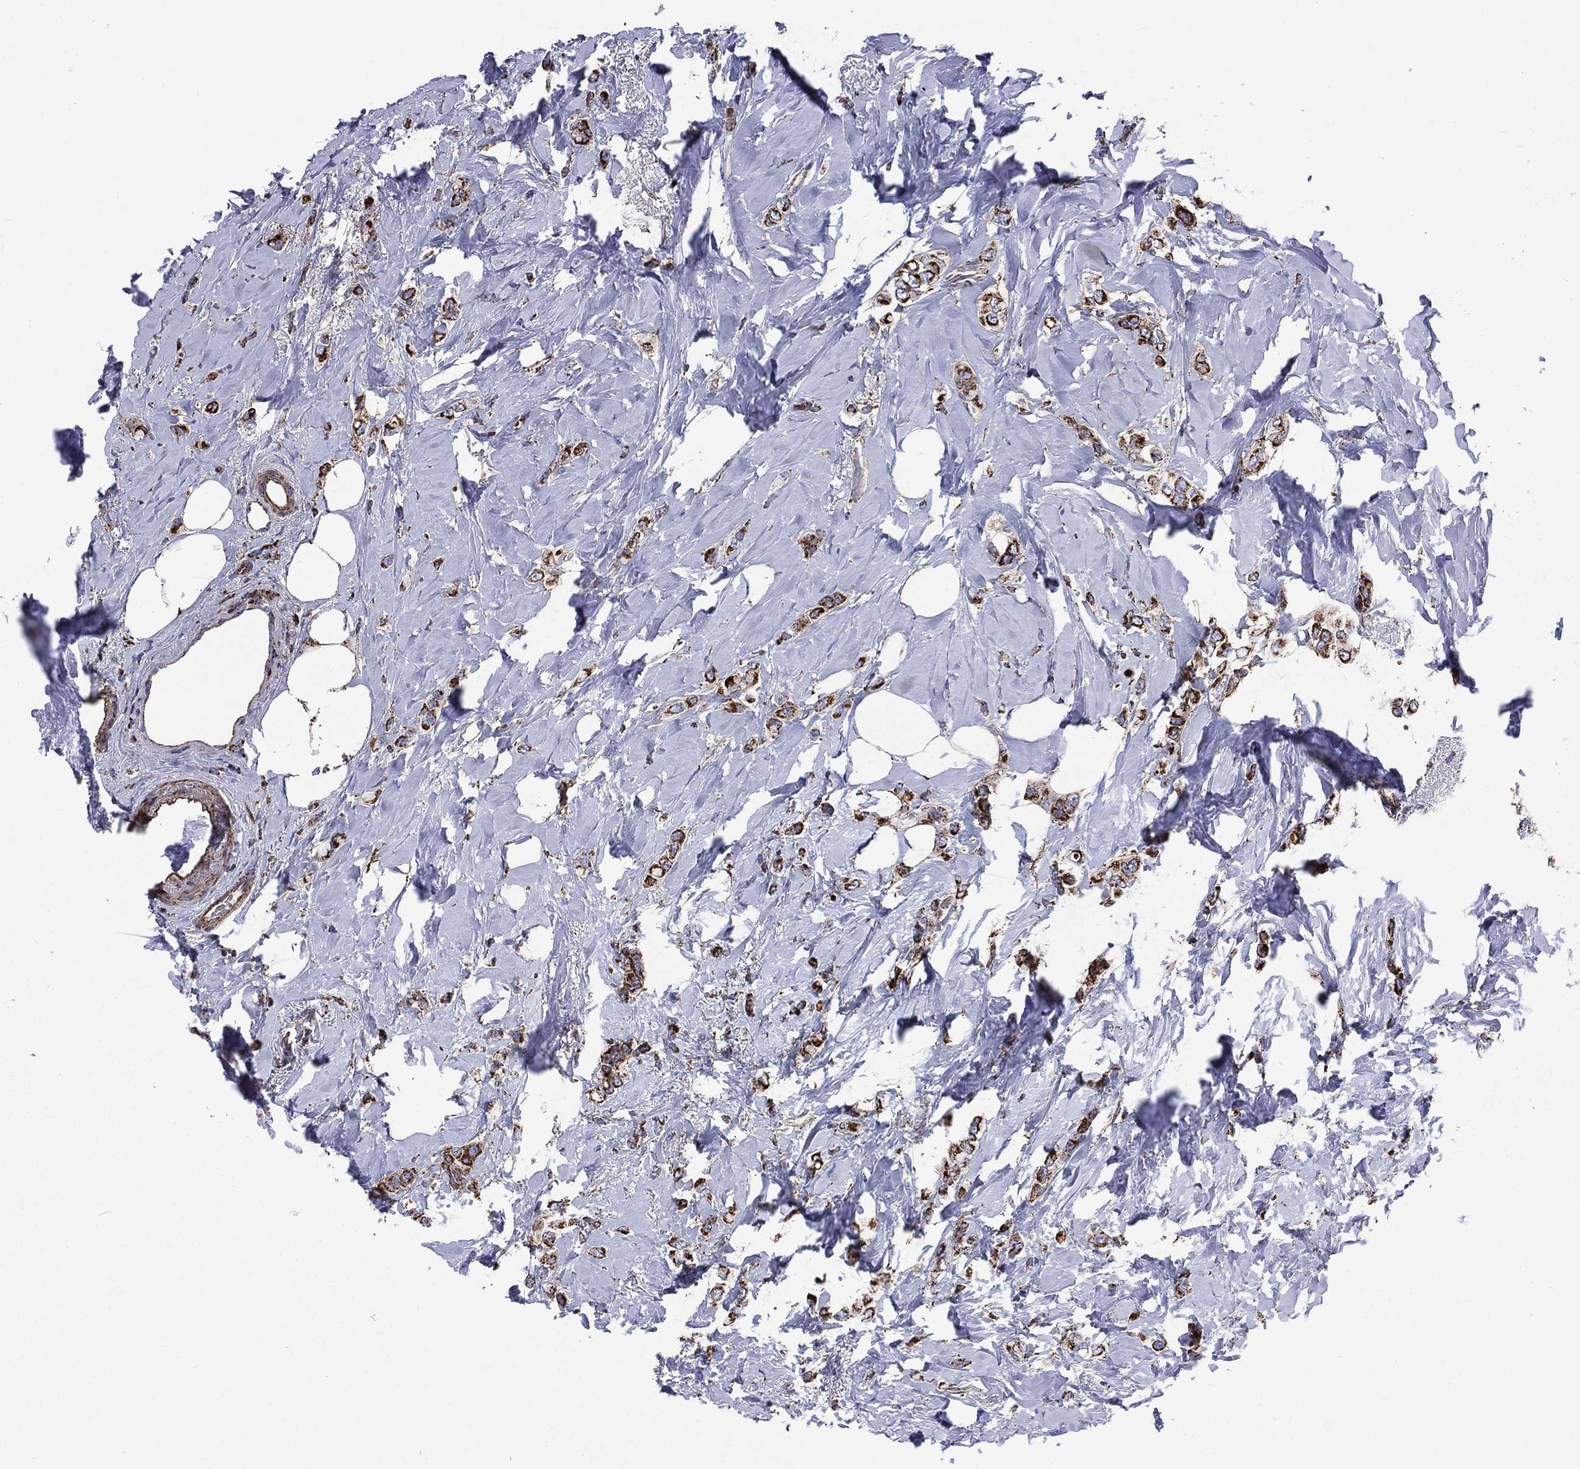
{"staining": {"intensity": "strong", "quantity": ">75%", "location": "cytoplasmic/membranous"}, "tissue": "breast cancer", "cell_type": "Tumor cells", "image_type": "cancer", "snomed": [{"axis": "morphology", "description": "Lobular carcinoma"}, {"axis": "topography", "description": "Breast"}], "caption": "Immunohistochemistry micrograph of human breast cancer (lobular carcinoma) stained for a protein (brown), which exhibits high levels of strong cytoplasmic/membranous expression in about >75% of tumor cells.", "gene": "ANKRD37", "patient": {"sex": "female", "age": 66}}